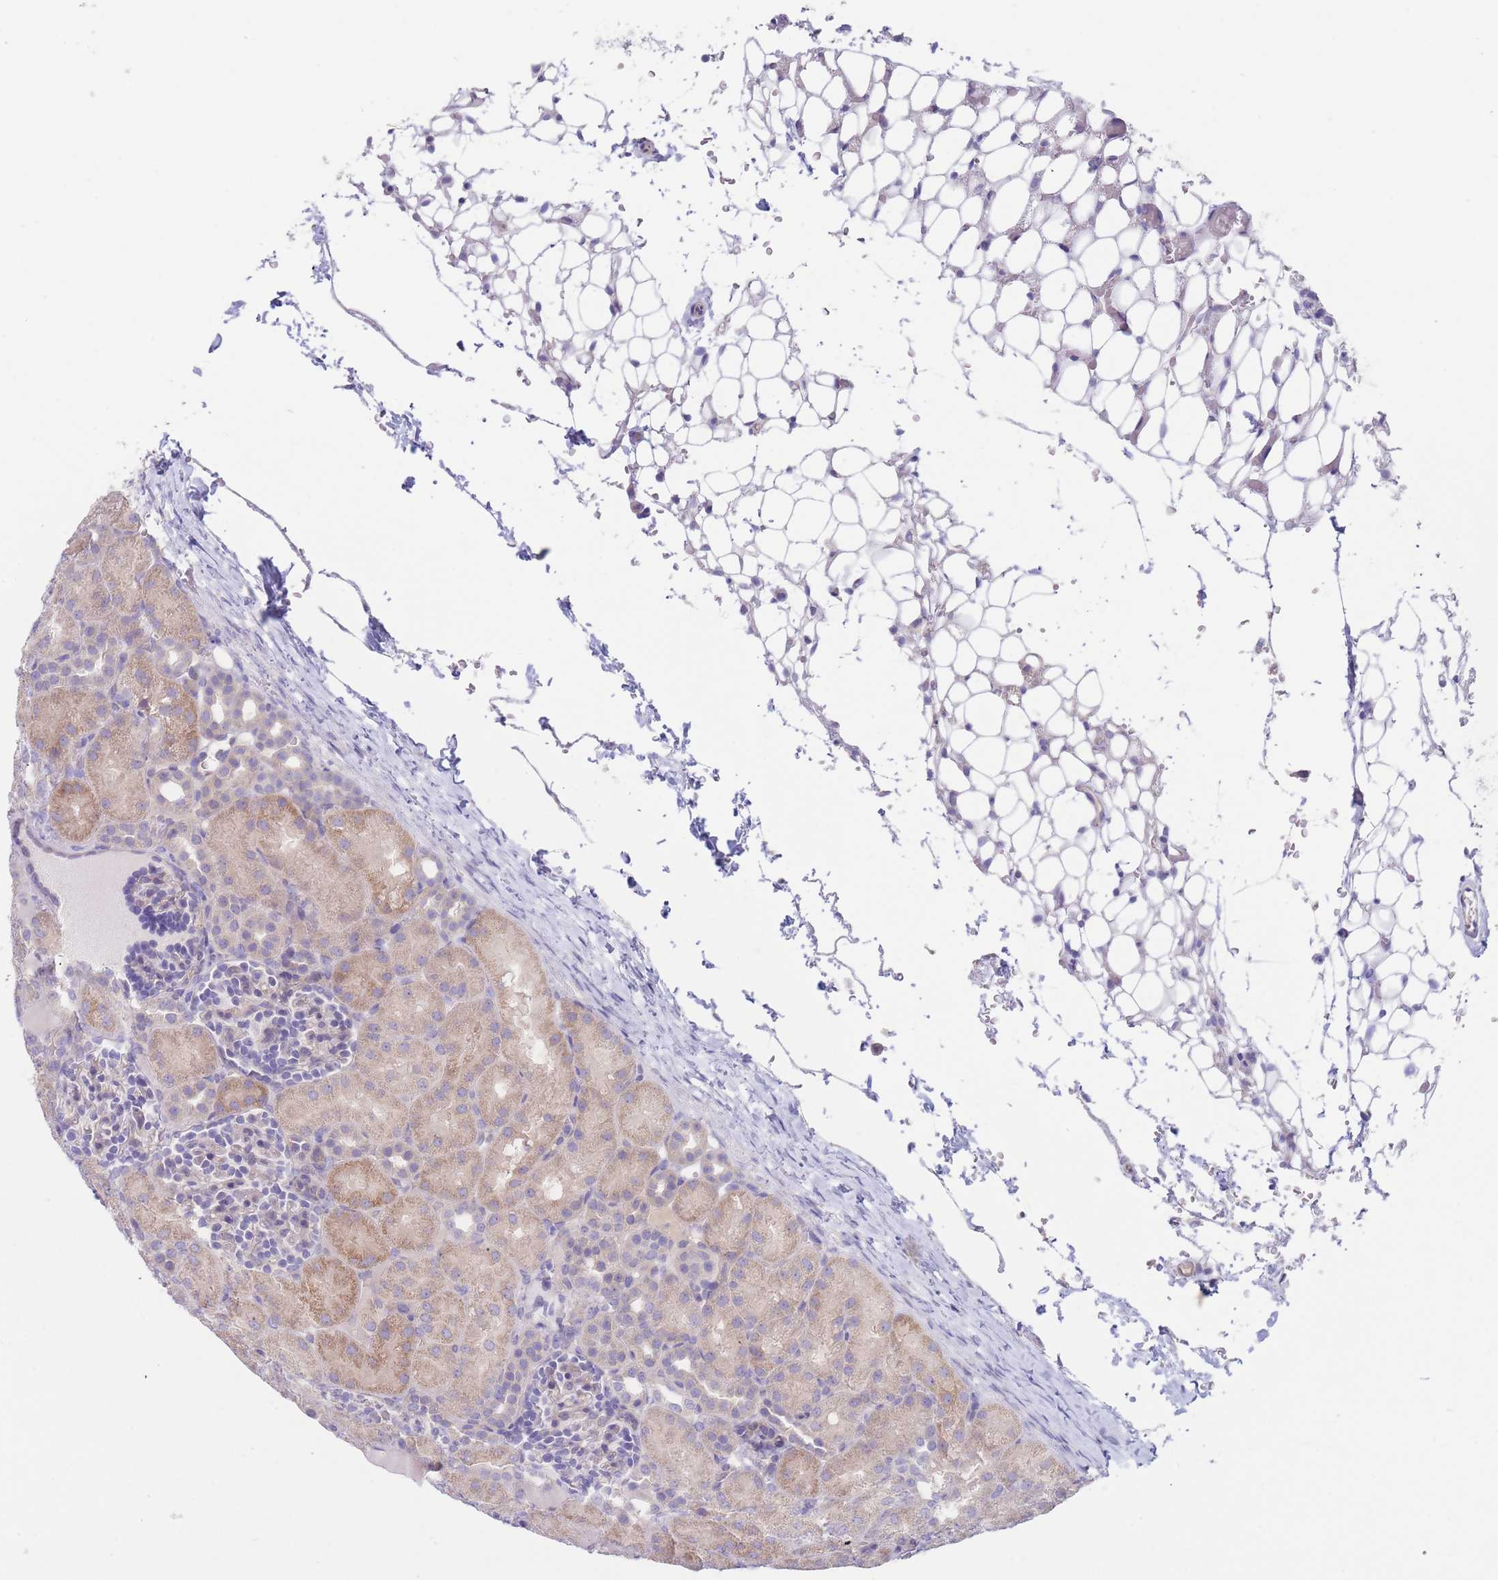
{"staining": {"intensity": "negative", "quantity": "none", "location": "none"}, "tissue": "kidney", "cell_type": "Cells in glomeruli", "image_type": "normal", "snomed": [{"axis": "morphology", "description": "Normal tissue, NOS"}, {"axis": "topography", "description": "Kidney"}], "caption": "Human kidney stained for a protein using immunohistochemistry exhibits no staining in cells in glomeruli.", "gene": "ZNF281", "patient": {"sex": "male", "age": 1}}